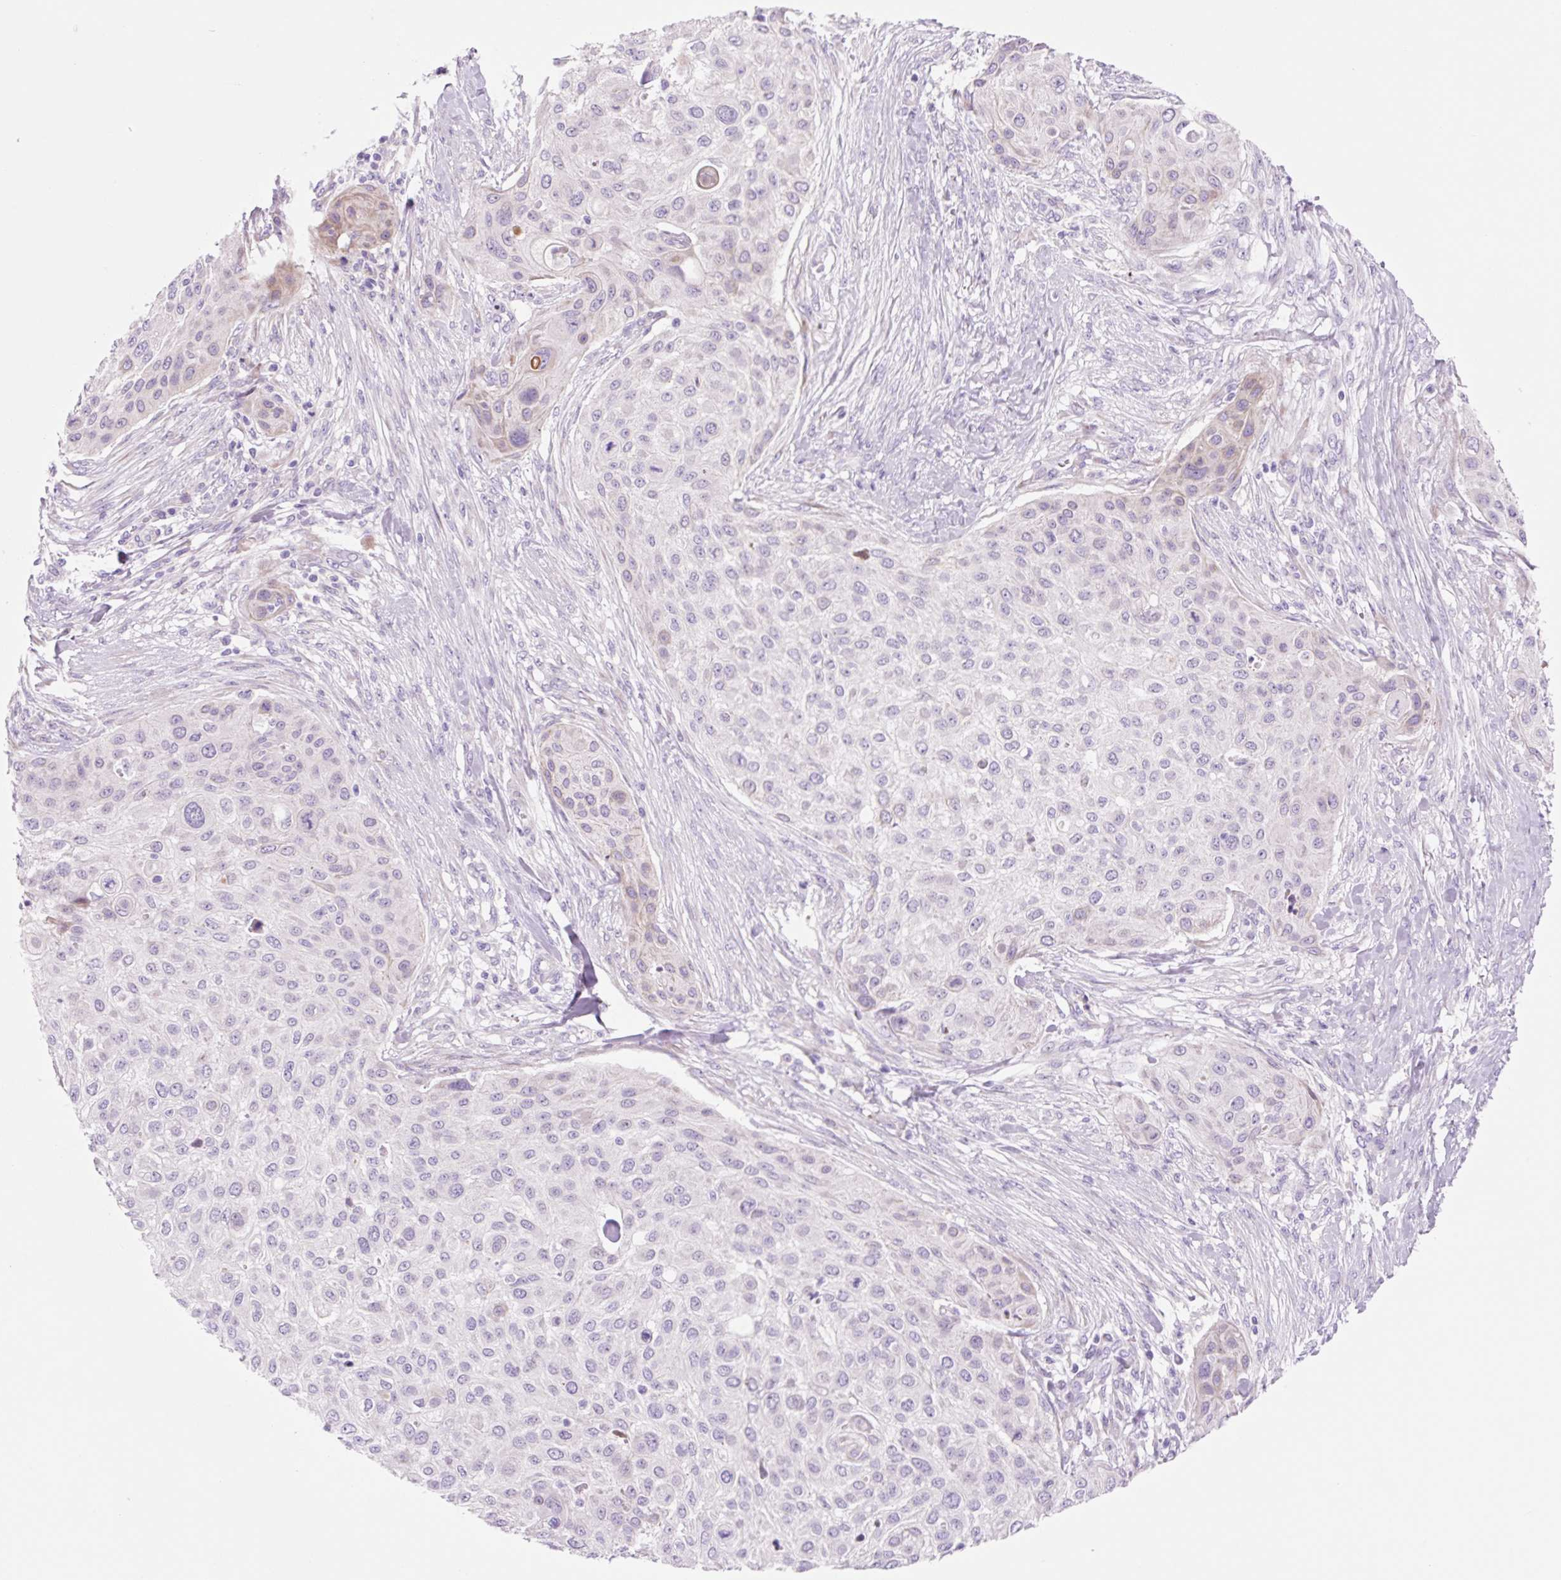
{"staining": {"intensity": "negative", "quantity": "none", "location": "none"}, "tissue": "skin cancer", "cell_type": "Tumor cells", "image_type": "cancer", "snomed": [{"axis": "morphology", "description": "Squamous cell carcinoma, NOS"}, {"axis": "topography", "description": "Skin"}], "caption": "Skin cancer (squamous cell carcinoma) was stained to show a protein in brown. There is no significant expression in tumor cells.", "gene": "ZNF121", "patient": {"sex": "female", "age": 87}}